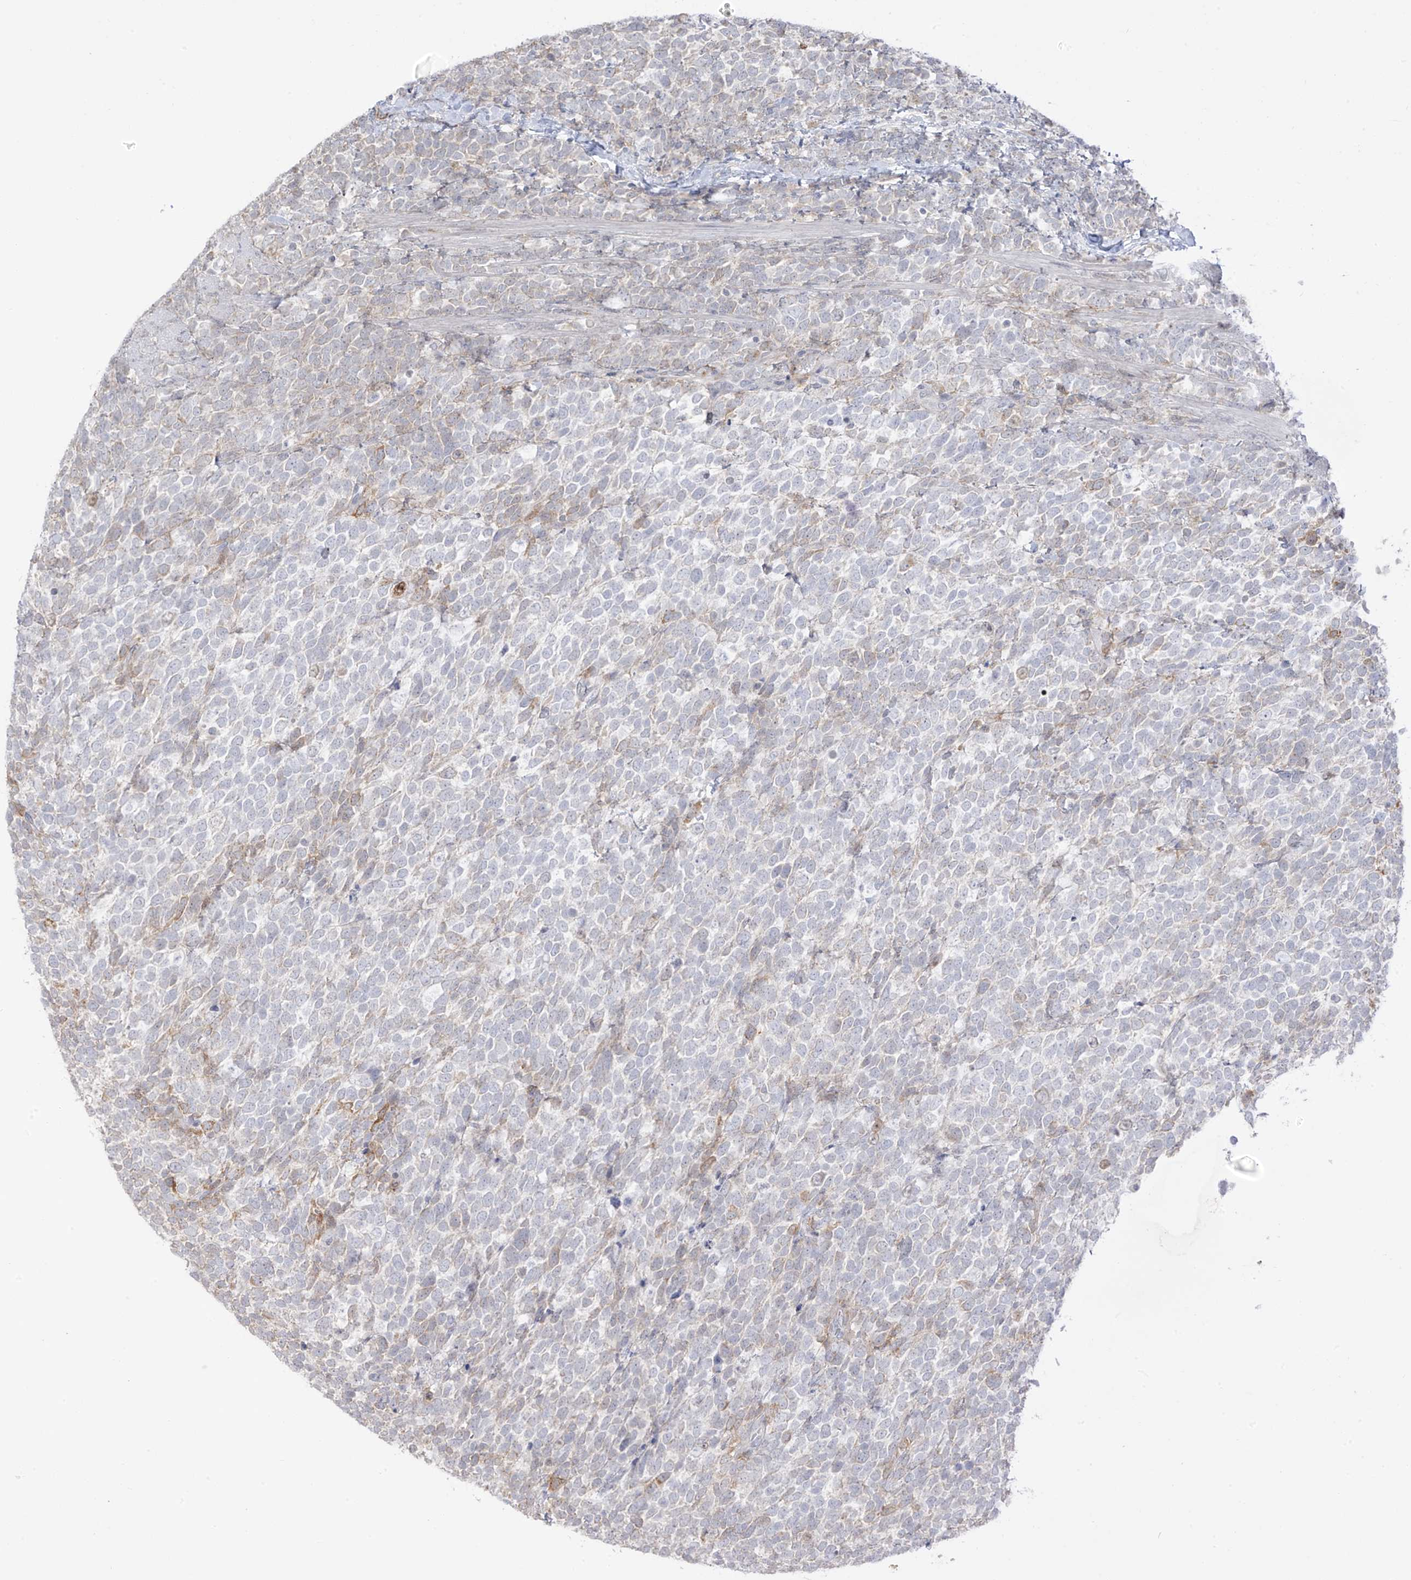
{"staining": {"intensity": "negative", "quantity": "none", "location": "none"}, "tissue": "urothelial cancer", "cell_type": "Tumor cells", "image_type": "cancer", "snomed": [{"axis": "morphology", "description": "Urothelial carcinoma, High grade"}, {"axis": "topography", "description": "Urinary bladder"}], "caption": "Tumor cells are negative for protein expression in human high-grade urothelial carcinoma. (Immunohistochemistry (ihc), brightfield microscopy, high magnification).", "gene": "DCDC2", "patient": {"sex": "female", "age": 82}}